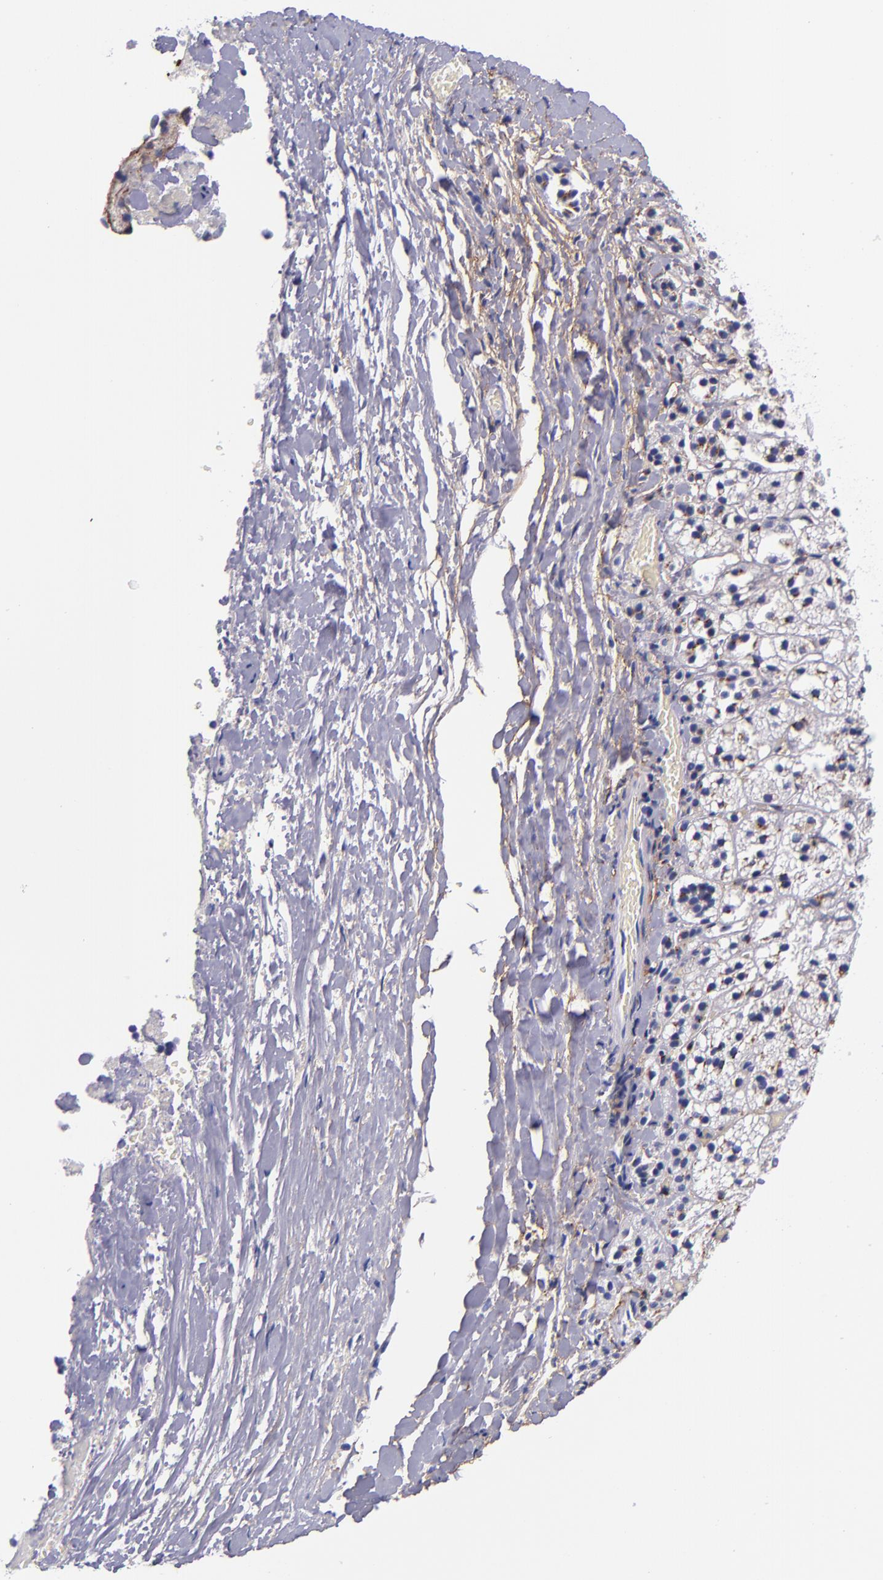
{"staining": {"intensity": "negative", "quantity": "none", "location": "none"}, "tissue": "adrenal gland", "cell_type": "Glandular cells", "image_type": "normal", "snomed": [{"axis": "morphology", "description": "Normal tissue, NOS"}, {"axis": "topography", "description": "Adrenal gland"}], "caption": "Immunohistochemistry (IHC) photomicrograph of benign human adrenal gland stained for a protein (brown), which reveals no staining in glandular cells. Nuclei are stained in blue.", "gene": "IVL", "patient": {"sex": "female", "age": 44}}